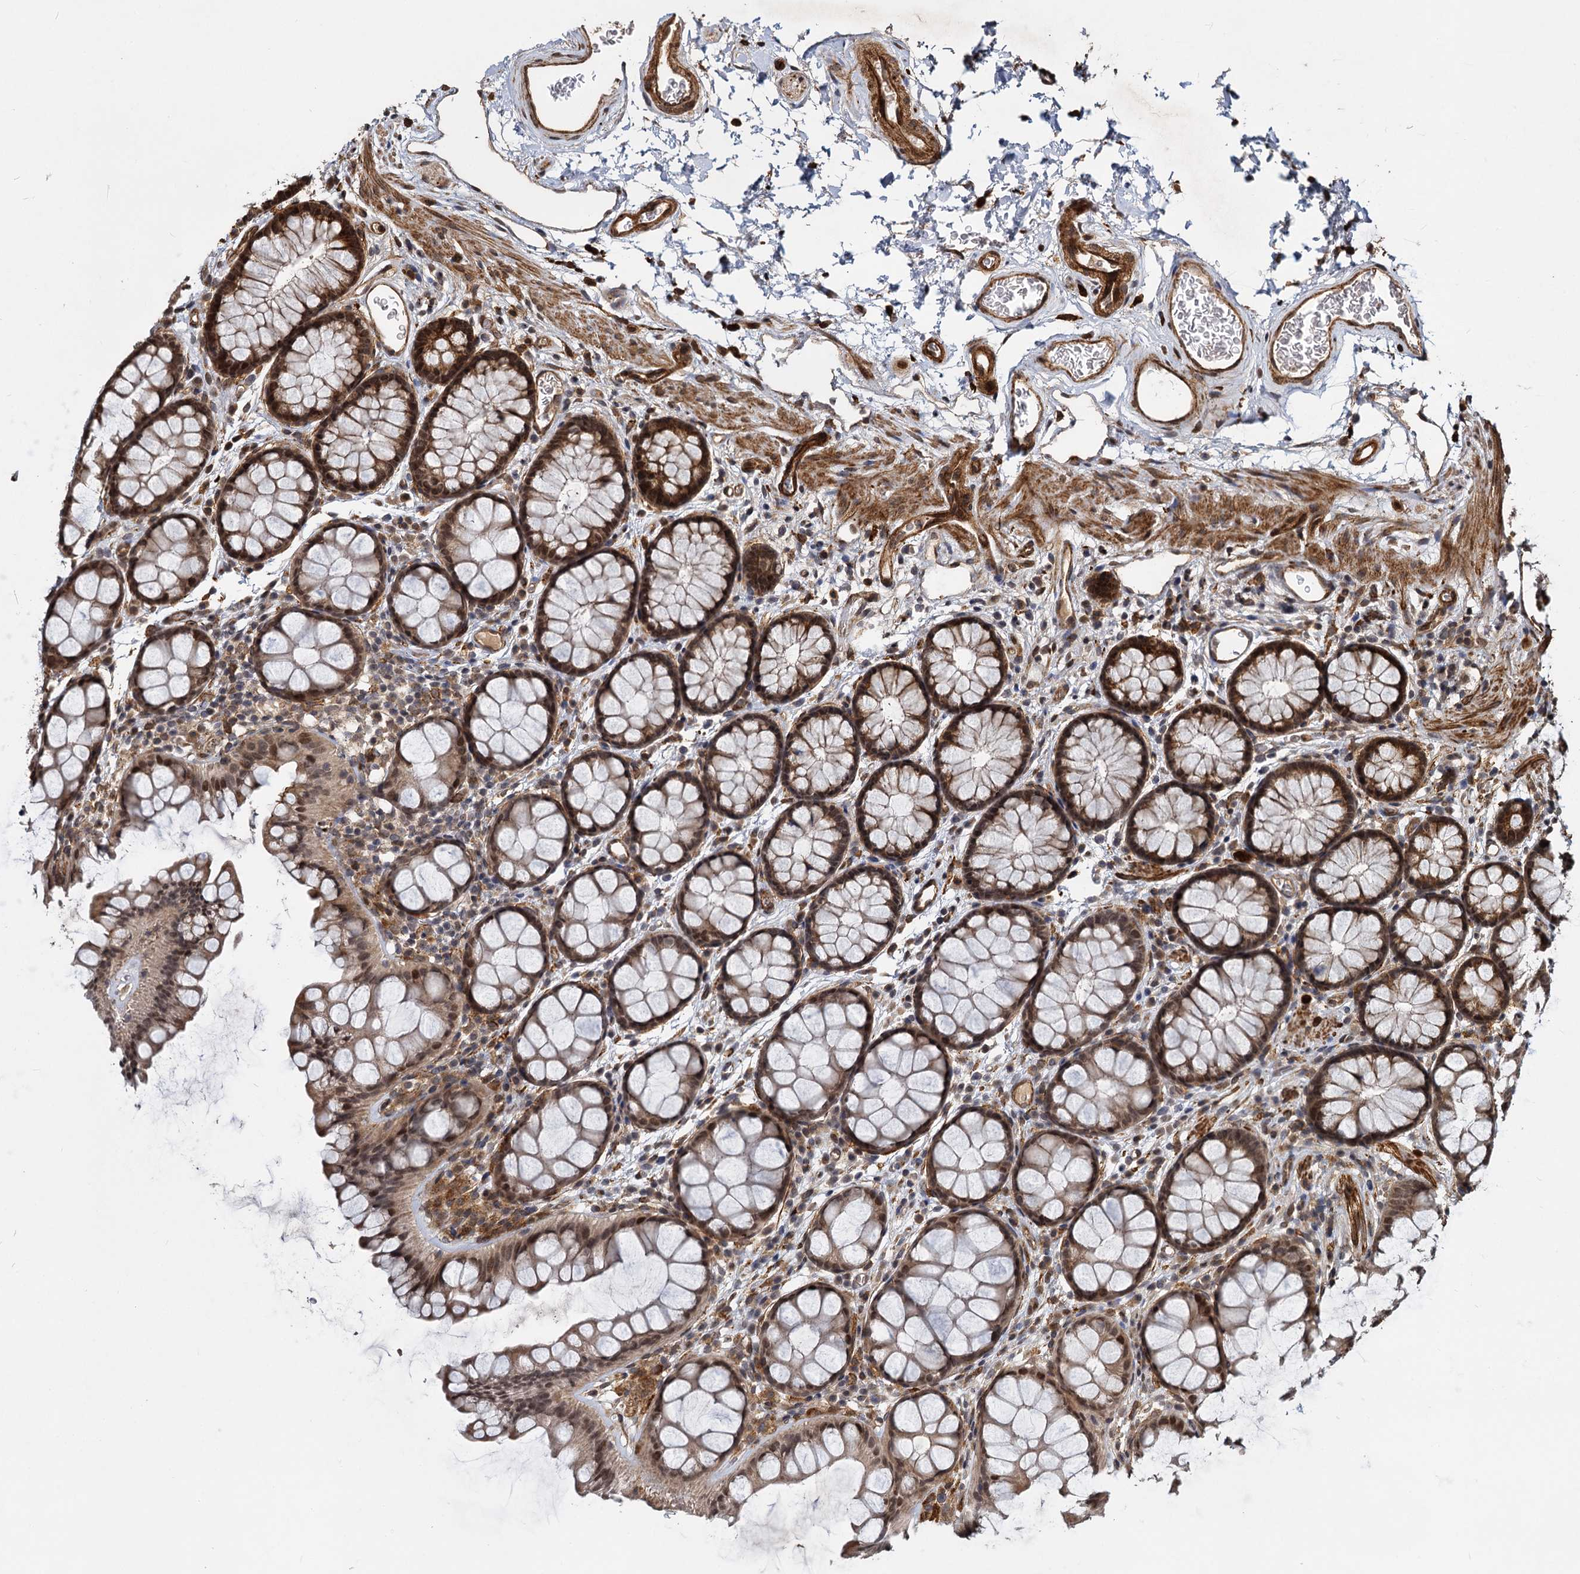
{"staining": {"intensity": "moderate", "quantity": "25%-75%", "location": "cytoplasmic/membranous"}, "tissue": "colon", "cell_type": "Endothelial cells", "image_type": "normal", "snomed": [{"axis": "morphology", "description": "Normal tissue, NOS"}, {"axis": "topography", "description": "Colon"}], "caption": "Immunohistochemistry (IHC) (DAB (3,3'-diaminobenzidine)) staining of normal colon exhibits moderate cytoplasmic/membranous protein positivity in approximately 25%-75% of endothelial cells.", "gene": "TRIM23", "patient": {"sex": "female", "age": 82}}